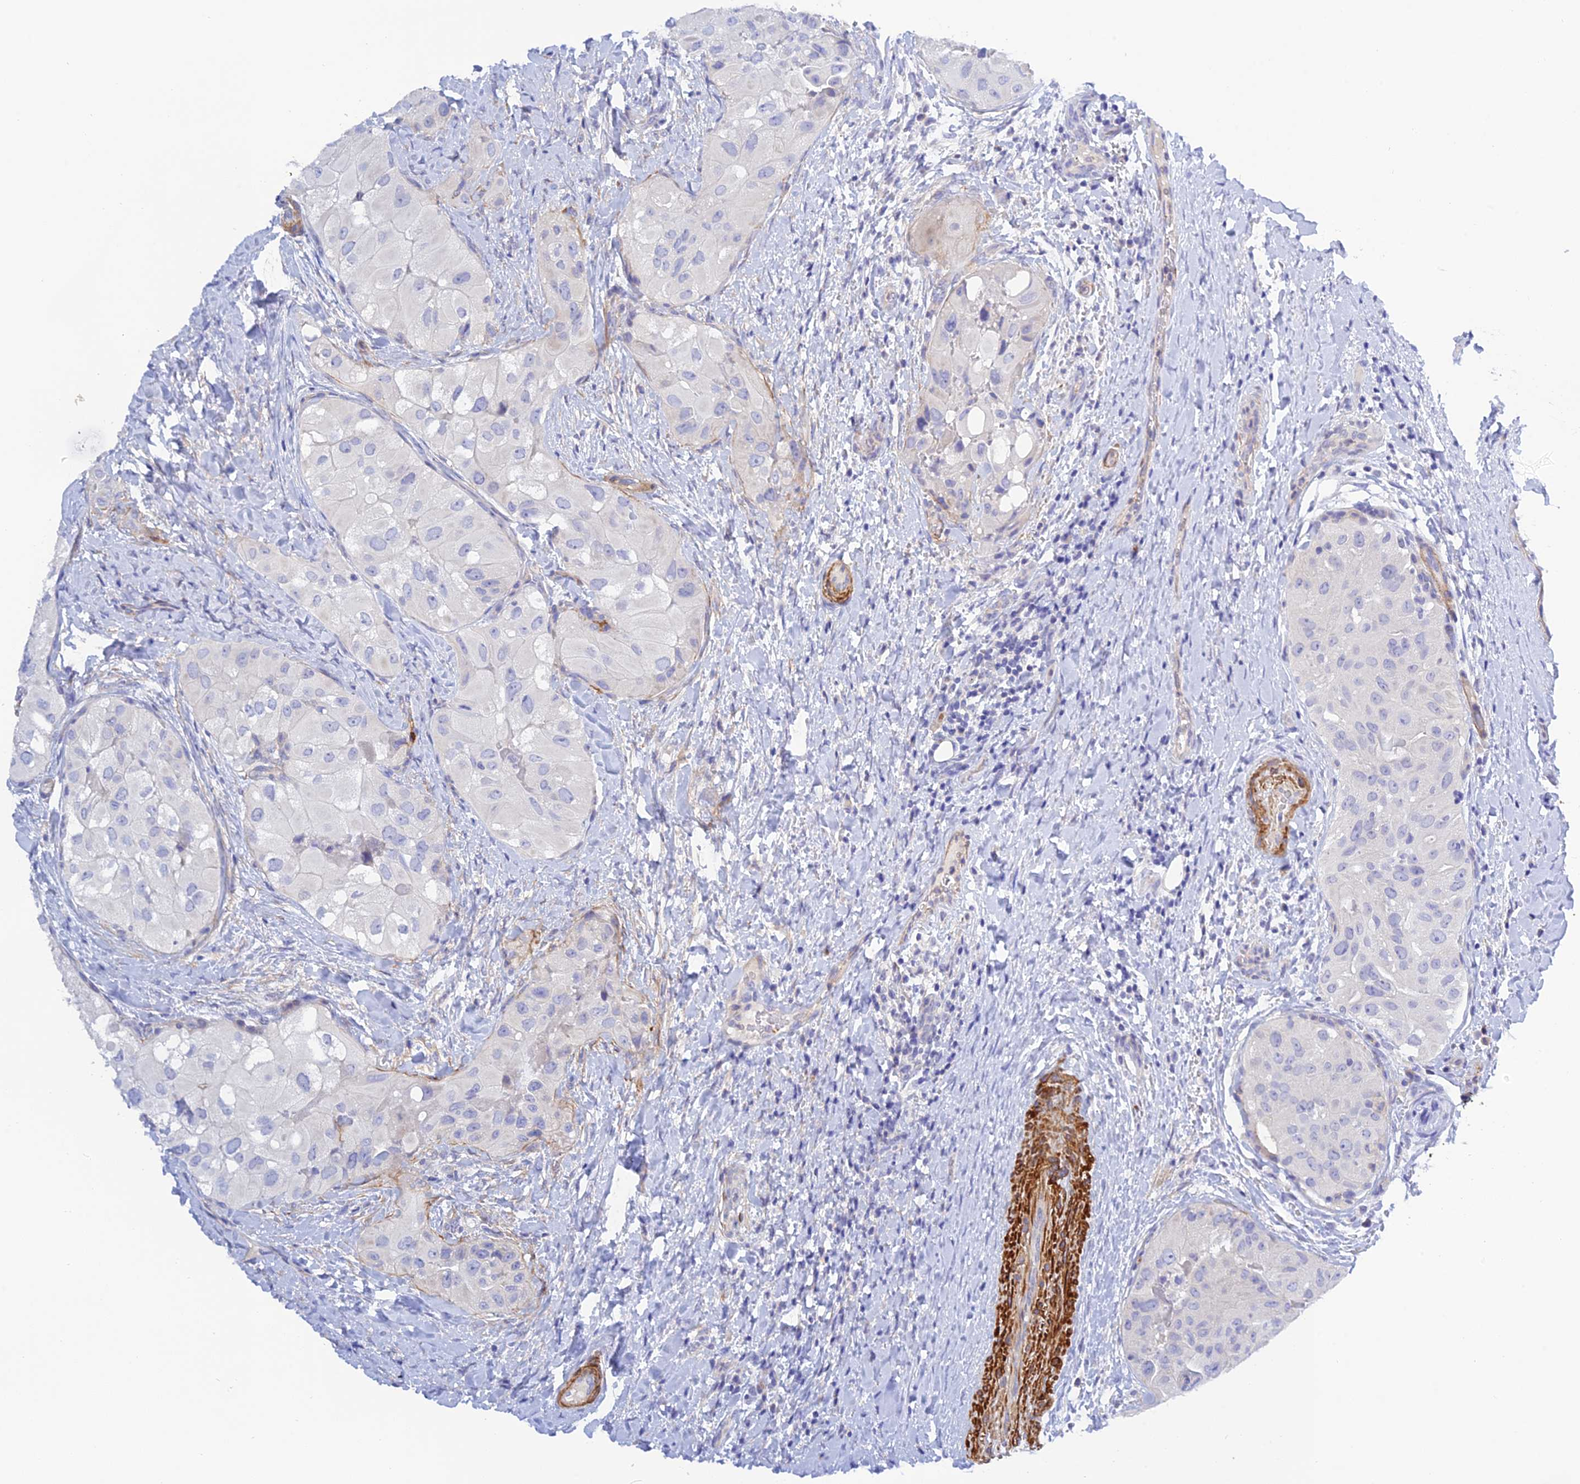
{"staining": {"intensity": "negative", "quantity": "none", "location": "none"}, "tissue": "thyroid cancer", "cell_type": "Tumor cells", "image_type": "cancer", "snomed": [{"axis": "morphology", "description": "Normal tissue, NOS"}, {"axis": "morphology", "description": "Papillary adenocarcinoma, NOS"}, {"axis": "topography", "description": "Thyroid gland"}], "caption": "The immunohistochemistry photomicrograph has no significant expression in tumor cells of thyroid papillary adenocarcinoma tissue.", "gene": "ZDHHC16", "patient": {"sex": "female", "age": 59}}